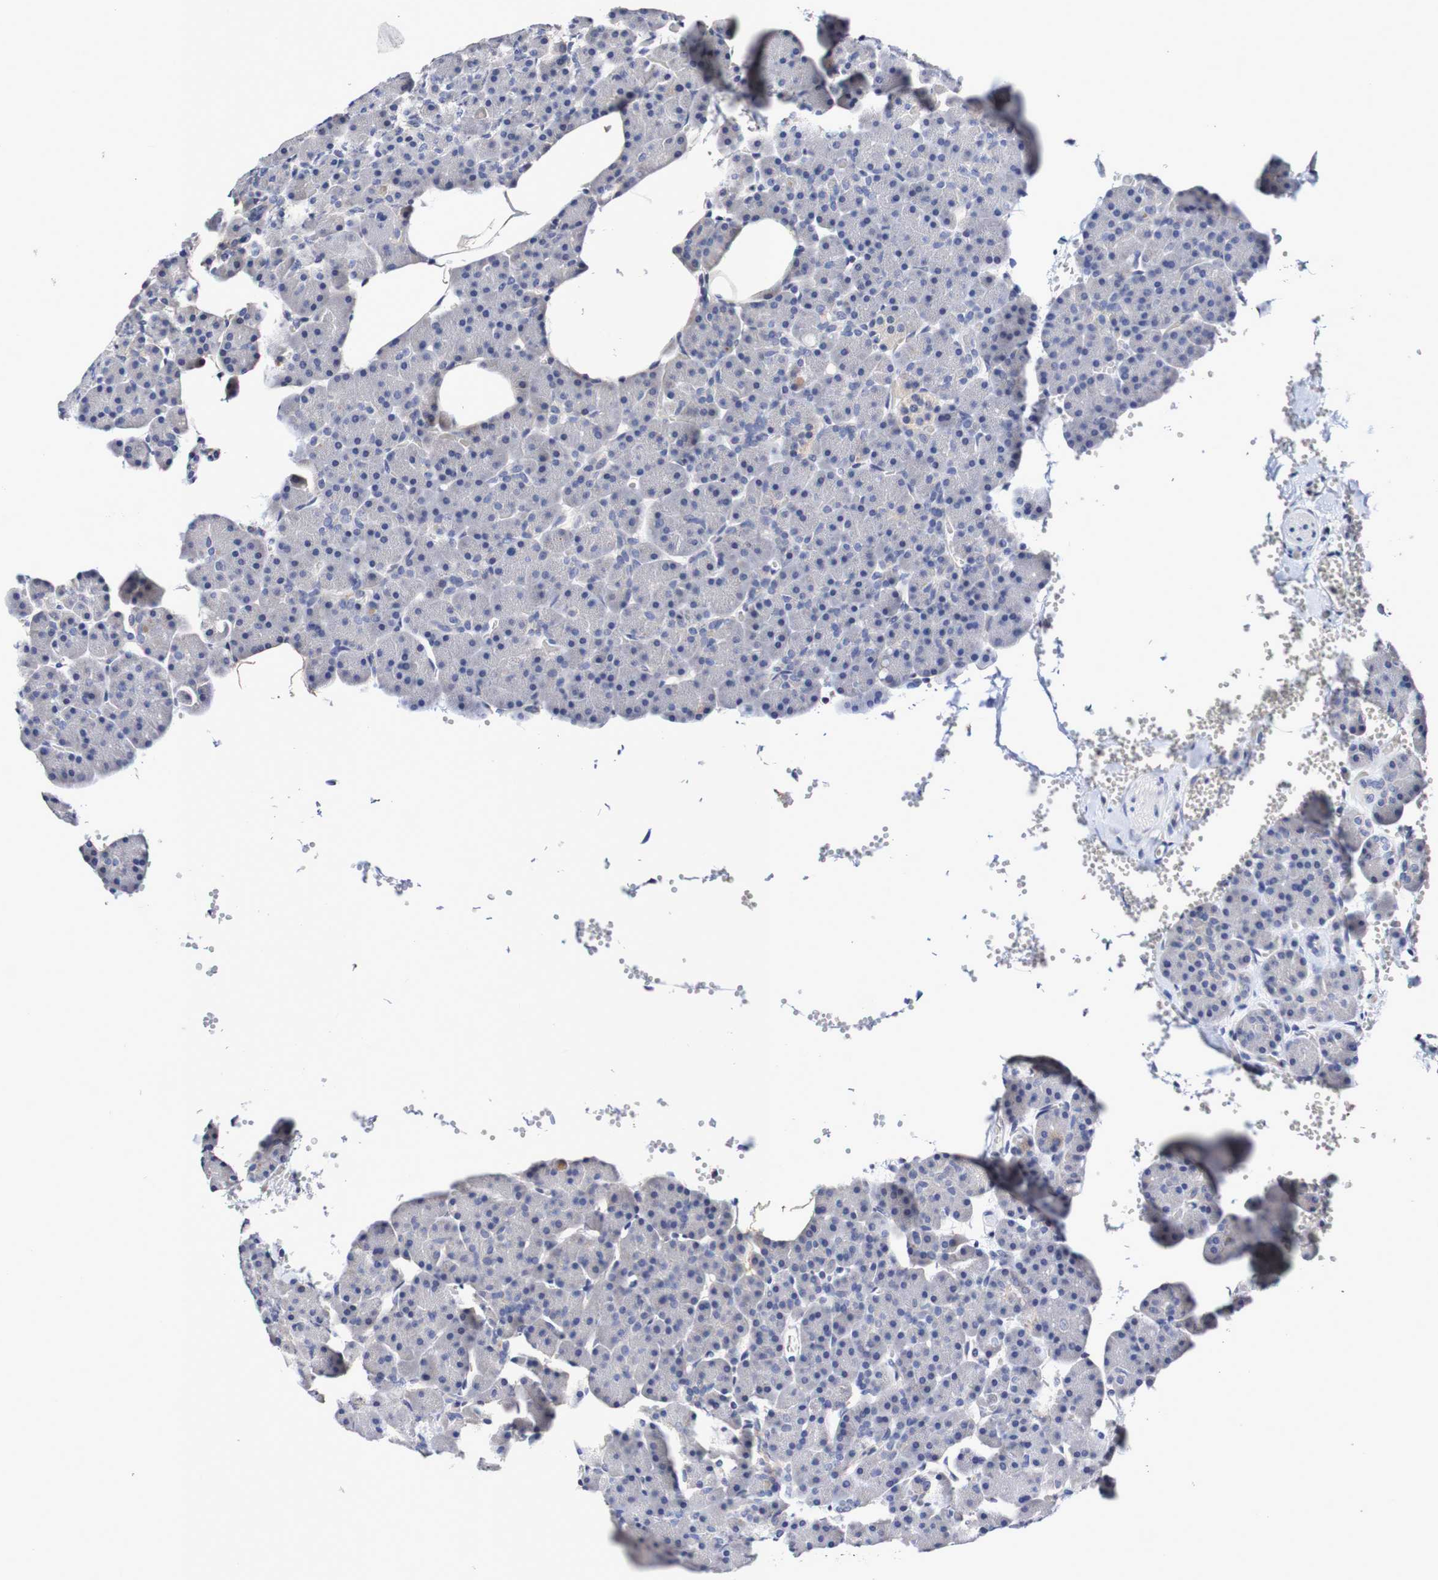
{"staining": {"intensity": "negative", "quantity": "none", "location": "none"}, "tissue": "pancreas", "cell_type": "Exocrine glandular cells", "image_type": "normal", "snomed": [{"axis": "morphology", "description": "Normal tissue, NOS"}, {"axis": "topography", "description": "Pancreas"}], "caption": "This is a photomicrograph of IHC staining of normal pancreas, which shows no expression in exocrine glandular cells.", "gene": "ACVR1C", "patient": {"sex": "female", "age": 35}}